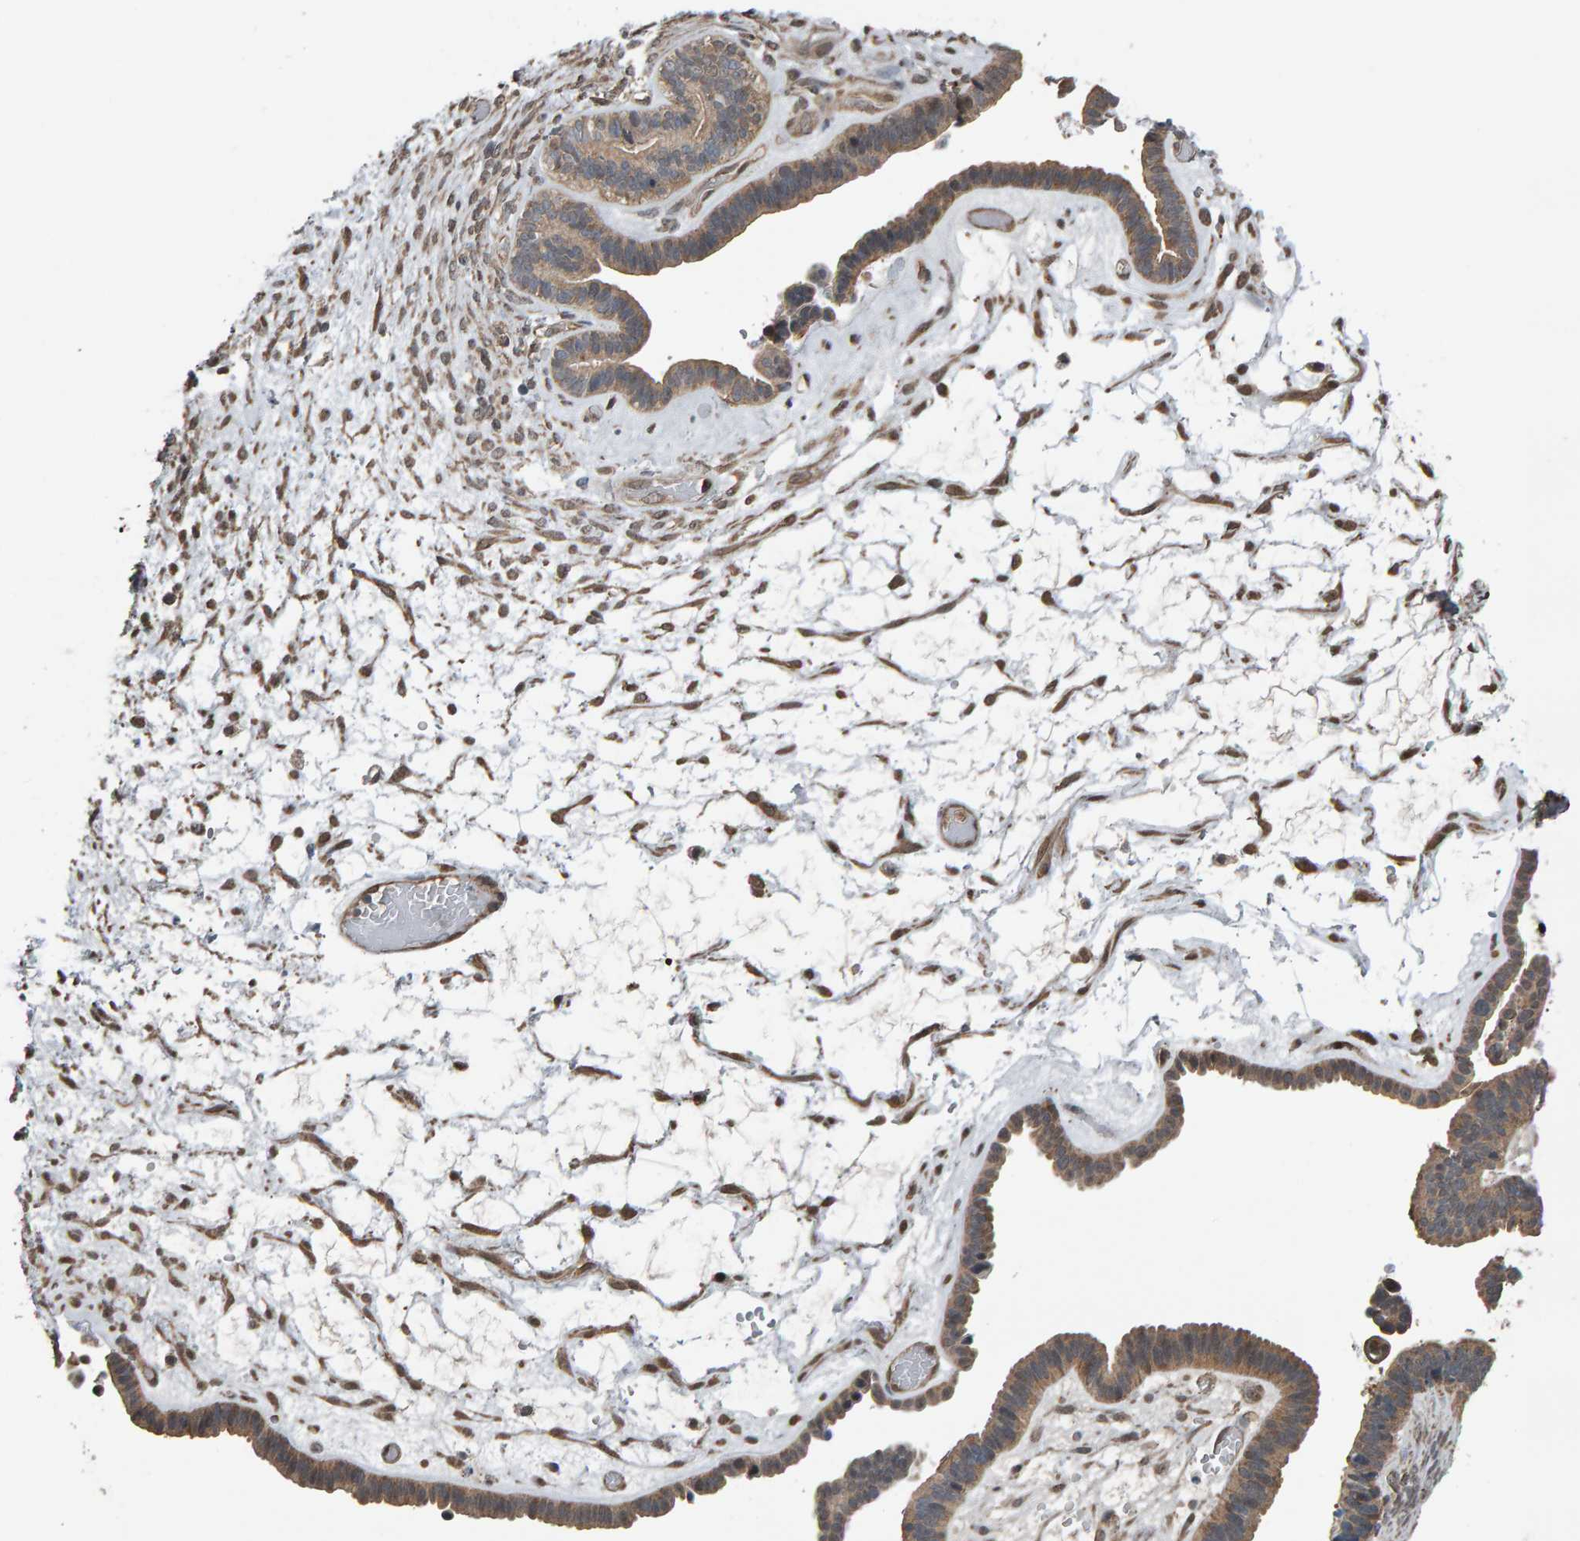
{"staining": {"intensity": "weak", "quantity": ">75%", "location": "cytoplasmic/membranous"}, "tissue": "ovarian cancer", "cell_type": "Tumor cells", "image_type": "cancer", "snomed": [{"axis": "morphology", "description": "Cystadenocarcinoma, serous, NOS"}, {"axis": "topography", "description": "Ovary"}], "caption": "Tumor cells reveal low levels of weak cytoplasmic/membranous expression in approximately >75% of cells in ovarian serous cystadenocarcinoma.", "gene": "COASY", "patient": {"sex": "female", "age": 56}}